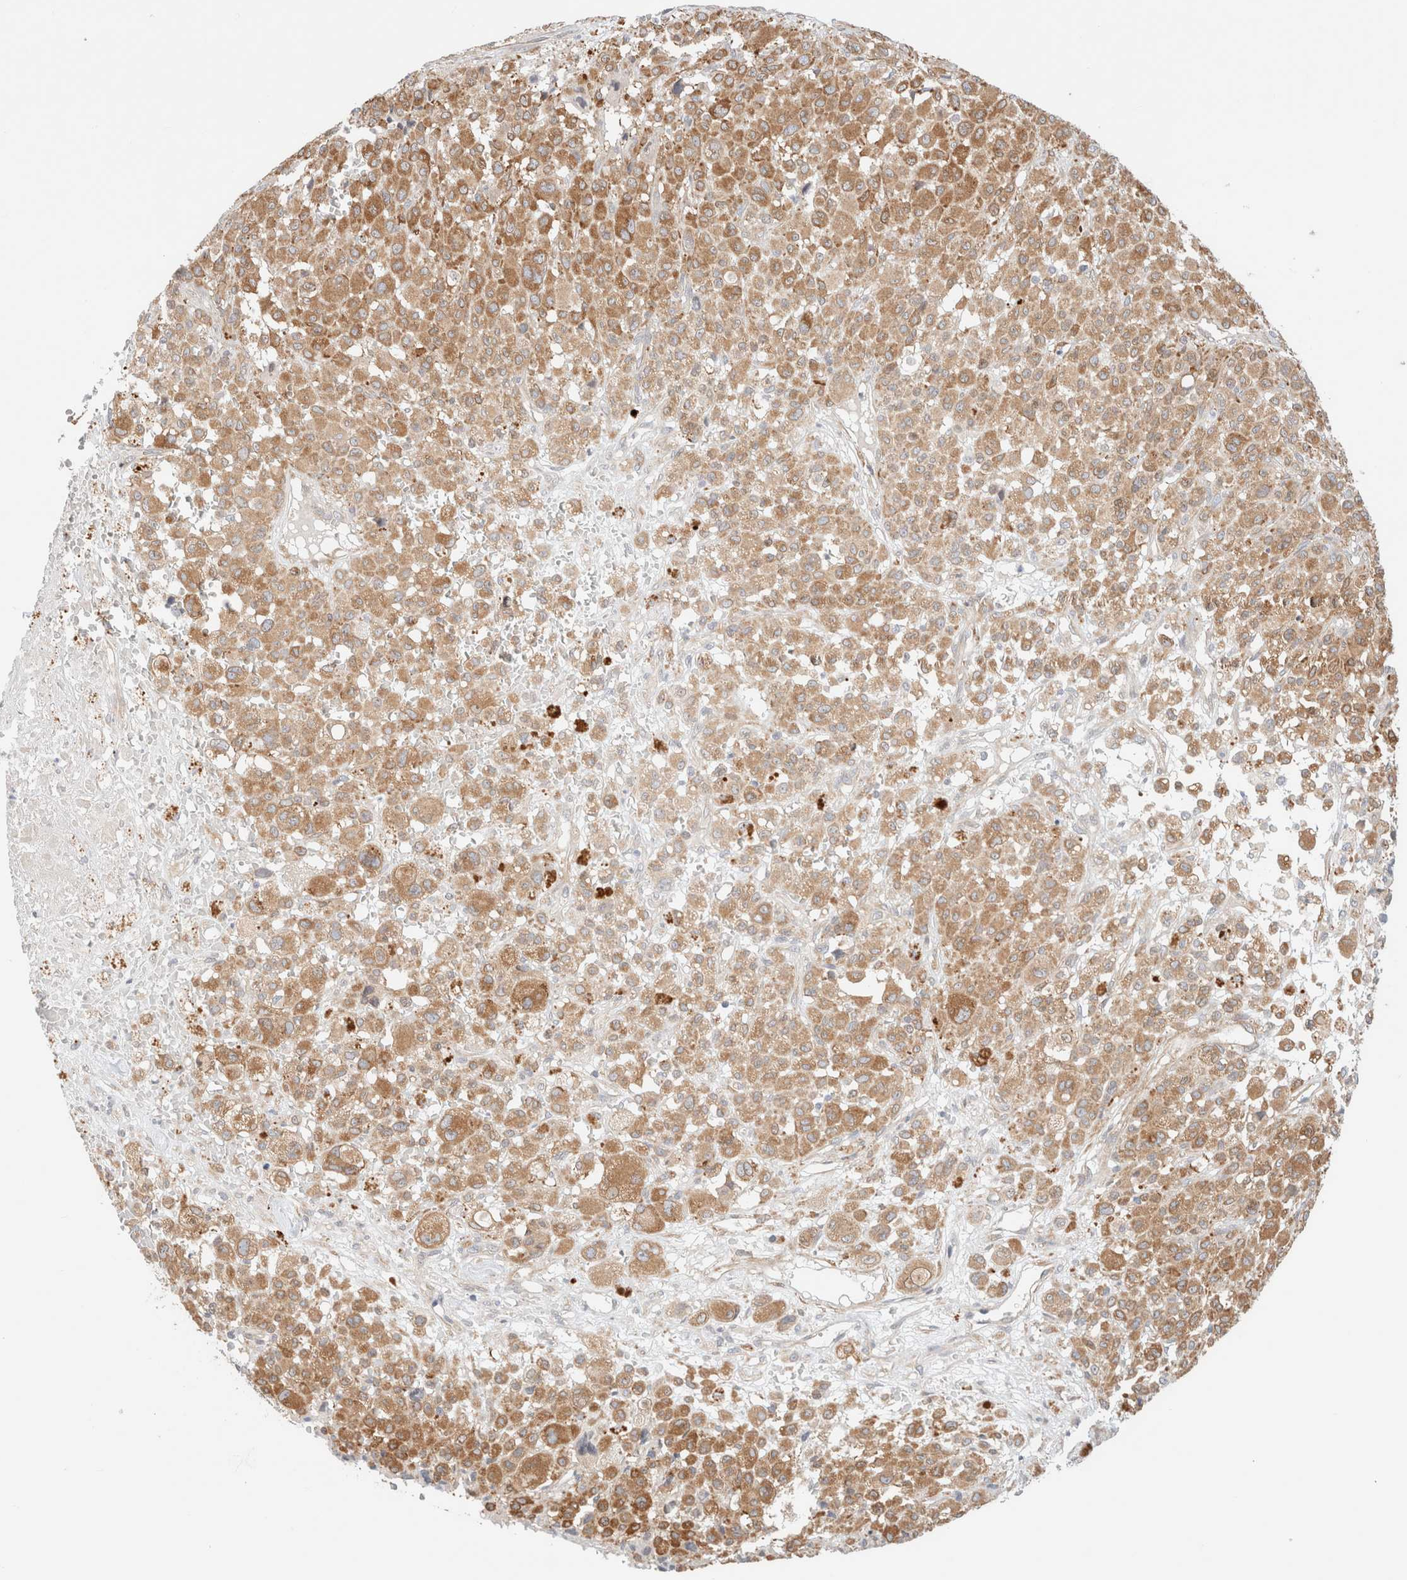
{"staining": {"intensity": "moderate", "quantity": ">75%", "location": "cytoplasmic/membranous"}, "tissue": "melanoma", "cell_type": "Tumor cells", "image_type": "cancer", "snomed": [{"axis": "morphology", "description": "Malignant melanoma, Metastatic site"}, {"axis": "topography", "description": "Skin"}], "caption": "DAB (3,3'-diaminobenzidine) immunohistochemical staining of melanoma demonstrates moderate cytoplasmic/membranous protein expression in approximately >75% of tumor cells.", "gene": "RRP15", "patient": {"sex": "female", "age": 74}}